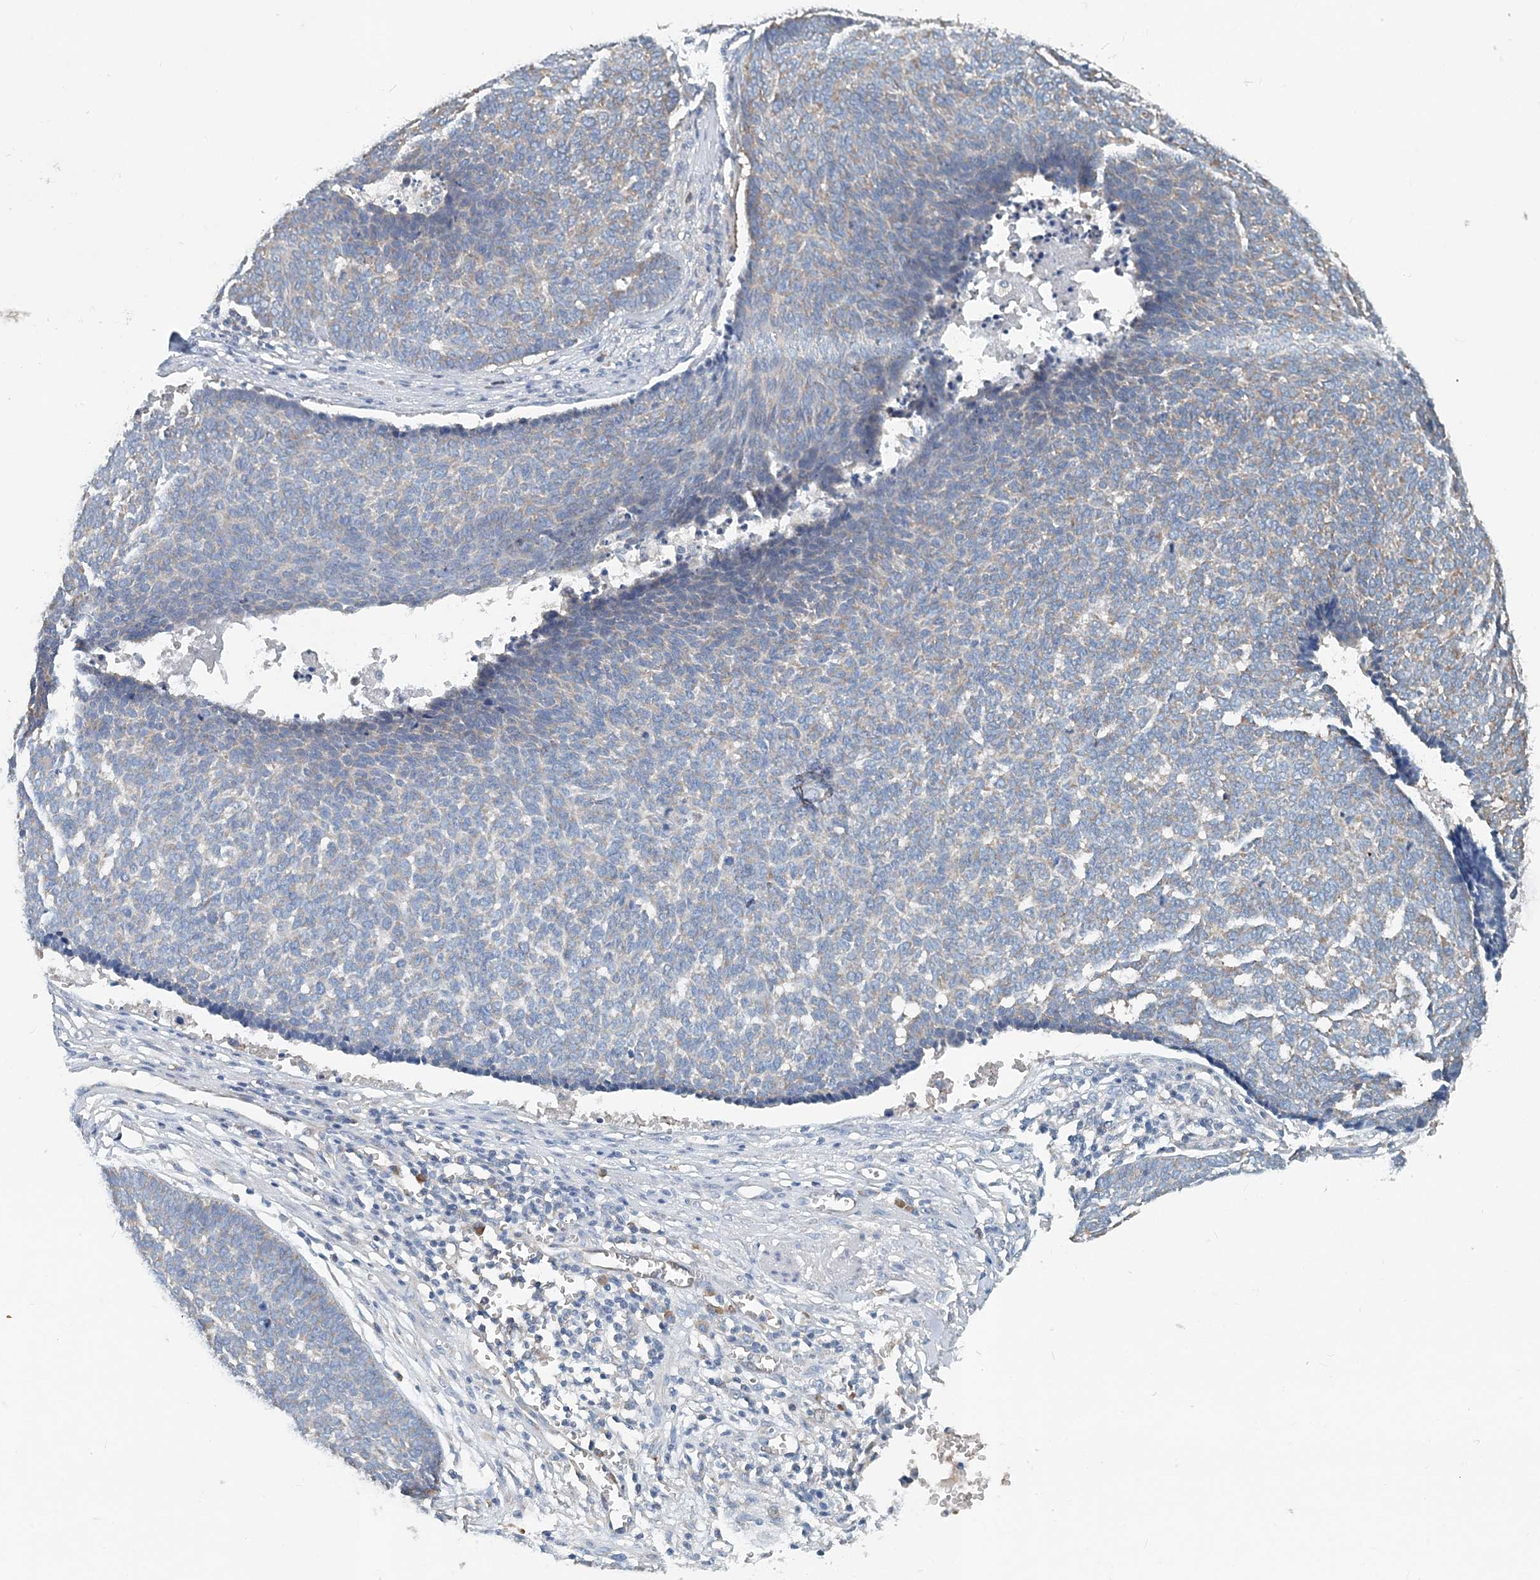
{"staining": {"intensity": "weak", "quantity": "<25%", "location": "cytoplasmic/membranous"}, "tissue": "skin cancer", "cell_type": "Tumor cells", "image_type": "cancer", "snomed": [{"axis": "morphology", "description": "Basal cell carcinoma"}, {"axis": "topography", "description": "Skin"}], "caption": "This image is of skin cancer (basal cell carcinoma) stained with IHC to label a protein in brown with the nuclei are counter-stained blue. There is no expression in tumor cells. Nuclei are stained in blue.", "gene": "EEF1A2", "patient": {"sex": "male", "age": 84}}